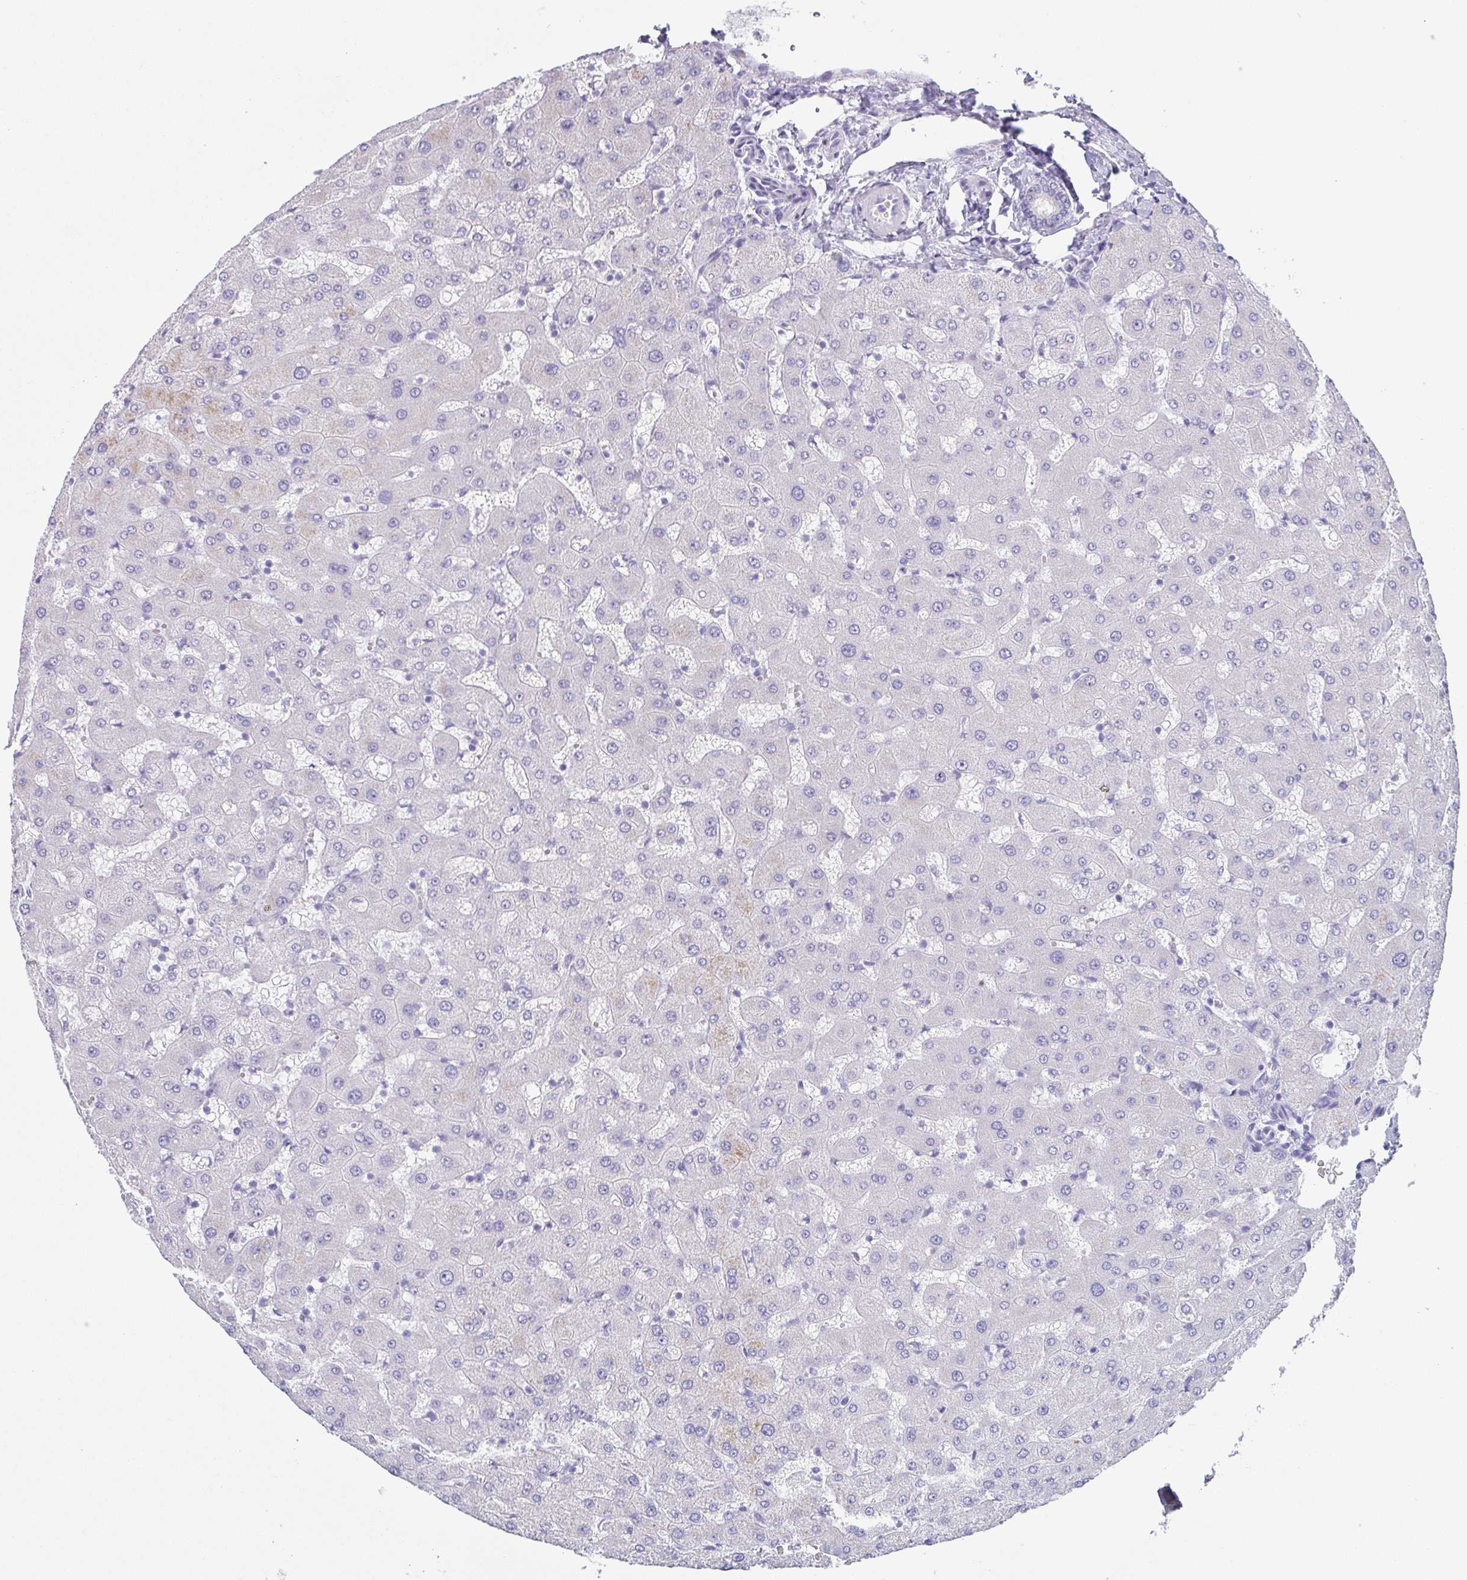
{"staining": {"intensity": "negative", "quantity": "none", "location": "none"}, "tissue": "liver", "cell_type": "Cholangiocytes", "image_type": "normal", "snomed": [{"axis": "morphology", "description": "Normal tissue, NOS"}, {"axis": "topography", "description": "Liver"}], "caption": "This is an immunohistochemistry (IHC) histopathology image of unremarkable human liver. There is no positivity in cholangiocytes.", "gene": "TEX19", "patient": {"sex": "female", "age": 63}}